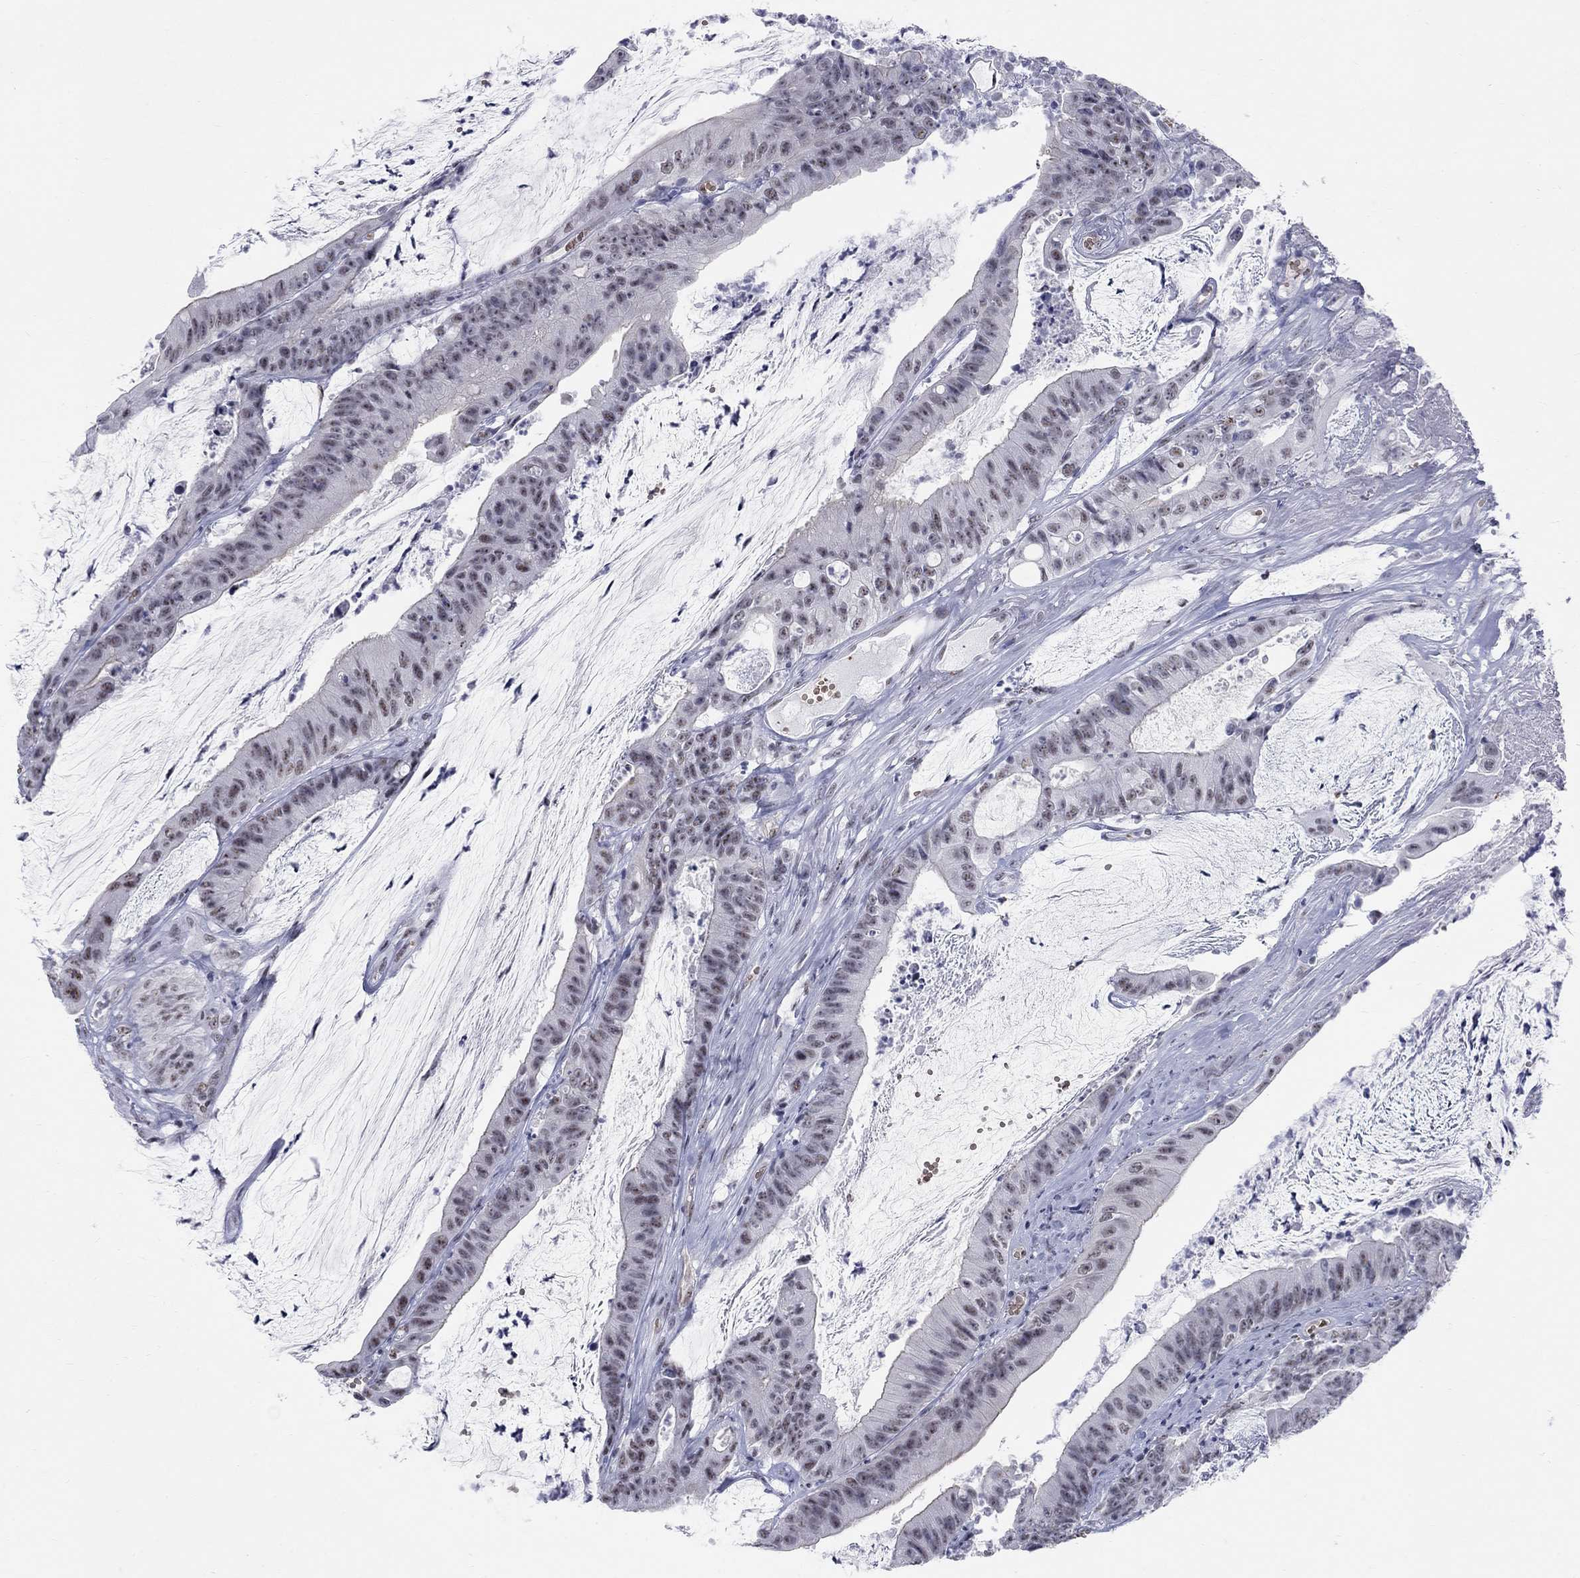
{"staining": {"intensity": "negative", "quantity": "none", "location": "none"}, "tissue": "colorectal cancer", "cell_type": "Tumor cells", "image_type": "cancer", "snomed": [{"axis": "morphology", "description": "Adenocarcinoma, NOS"}, {"axis": "topography", "description": "Colon"}], "caption": "Immunohistochemical staining of colorectal adenocarcinoma shows no significant positivity in tumor cells.", "gene": "DMTN", "patient": {"sex": "female", "age": 69}}